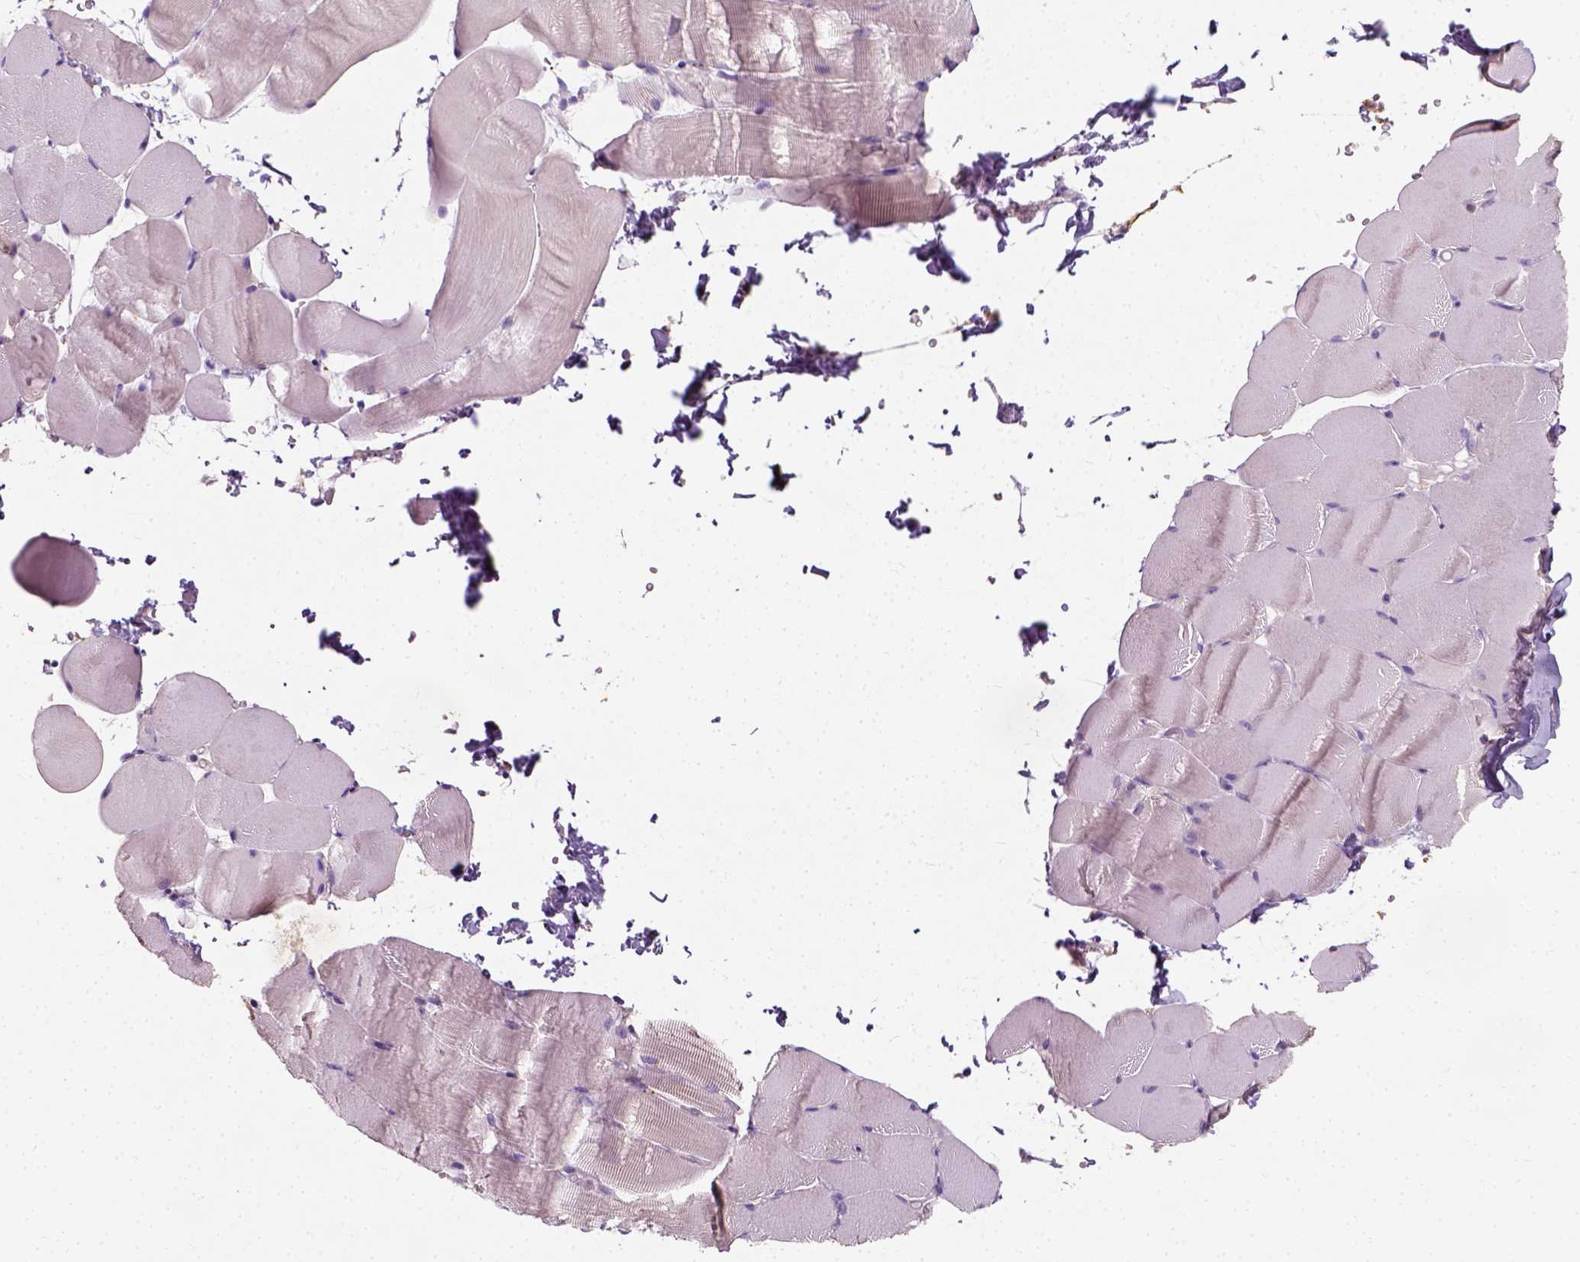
{"staining": {"intensity": "negative", "quantity": "none", "location": "none"}, "tissue": "skeletal muscle", "cell_type": "Myocytes", "image_type": "normal", "snomed": [{"axis": "morphology", "description": "Normal tissue, NOS"}, {"axis": "topography", "description": "Skeletal muscle"}], "caption": "Unremarkable skeletal muscle was stained to show a protein in brown. There is no significant staining in myocytes. (DAB (3,3'-diaminobenzidine) immunohistochemistry visualized using brightfield microscopy, high magnification).", "gene": "DHCR24", "patient": {"sex": "female", "age": 37}}